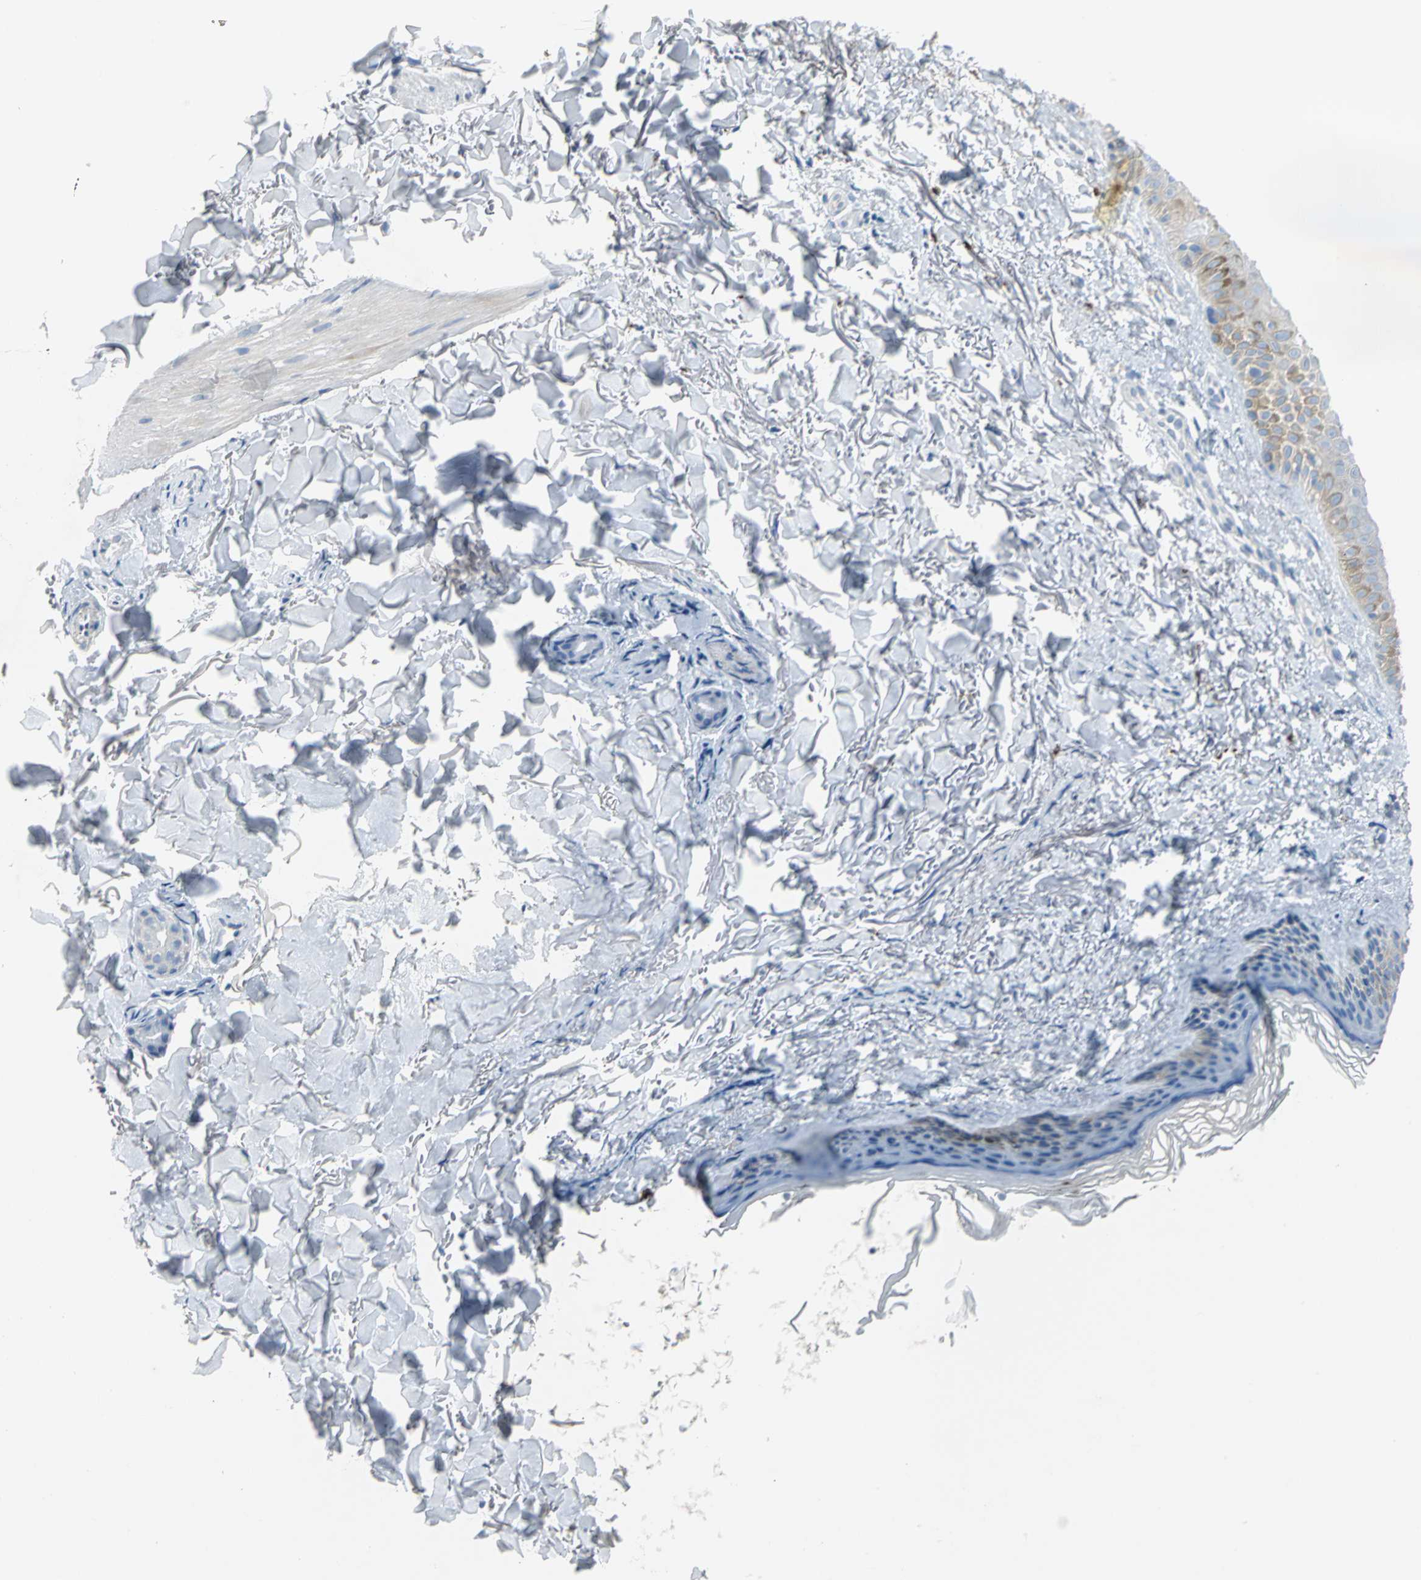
{"staining": {"intensity": "negative", "quantity": "none", "location": "none"}, "tissue": "skin", "cell_type": "Fibroblasts", "image_type": "normal", "snomed": [{"axis": "morphology", "description": "Normal tissue, NOS"}, {"axis": "topography", "description": "Skin"}], "caption": "Protein analysis of normal skin exhibits no significant expression in fibroblasts.", "gene": "PTGDS", "patient": {"sex": "male", "age": 71}}